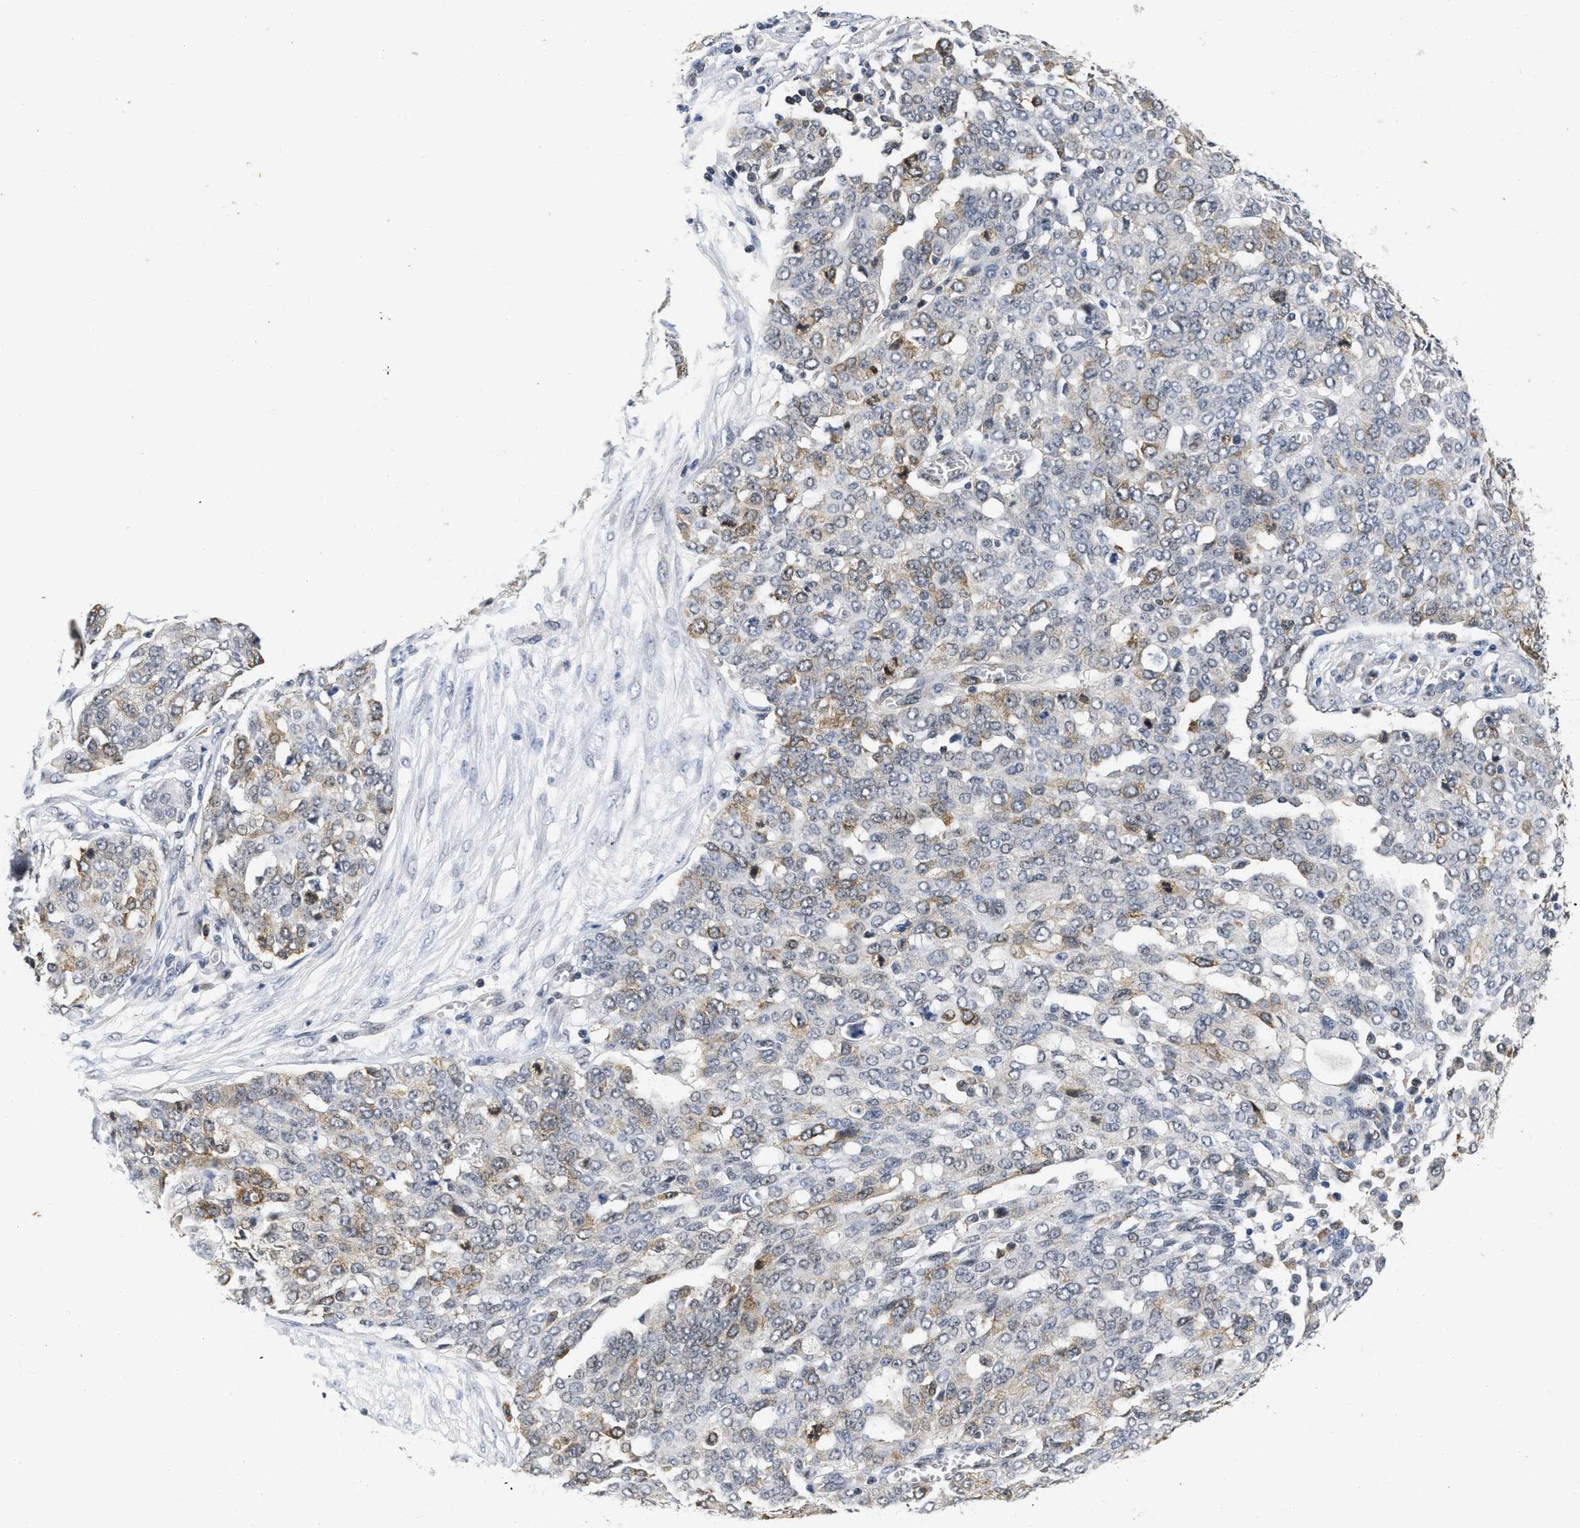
{"staining": {"intensity": "moderate", "quantity": "<25%", "location": "cytoplasmic/membranous"}, "tissue": "ovarian cancer", "cell_type": "Tumor cells", "image_type": "cancer", "snomed": [{"axis": "morphology", "description": "Cystadenocarcinoma, serous, NOS"}, {"axis": "topography", "description": "Soft tissue"}, {"axis": "topography", "description": "Ovary"}], "caption": "Immunohistochemical staining of human serous cystadenocarcinoma (ovarian) demonstrates low levels of moderate cytoplasmic/membranous staining in approximately <25% of tumor cells.", "gene": "HIF1A", "patient": {"sex": "female", "age": 57}}